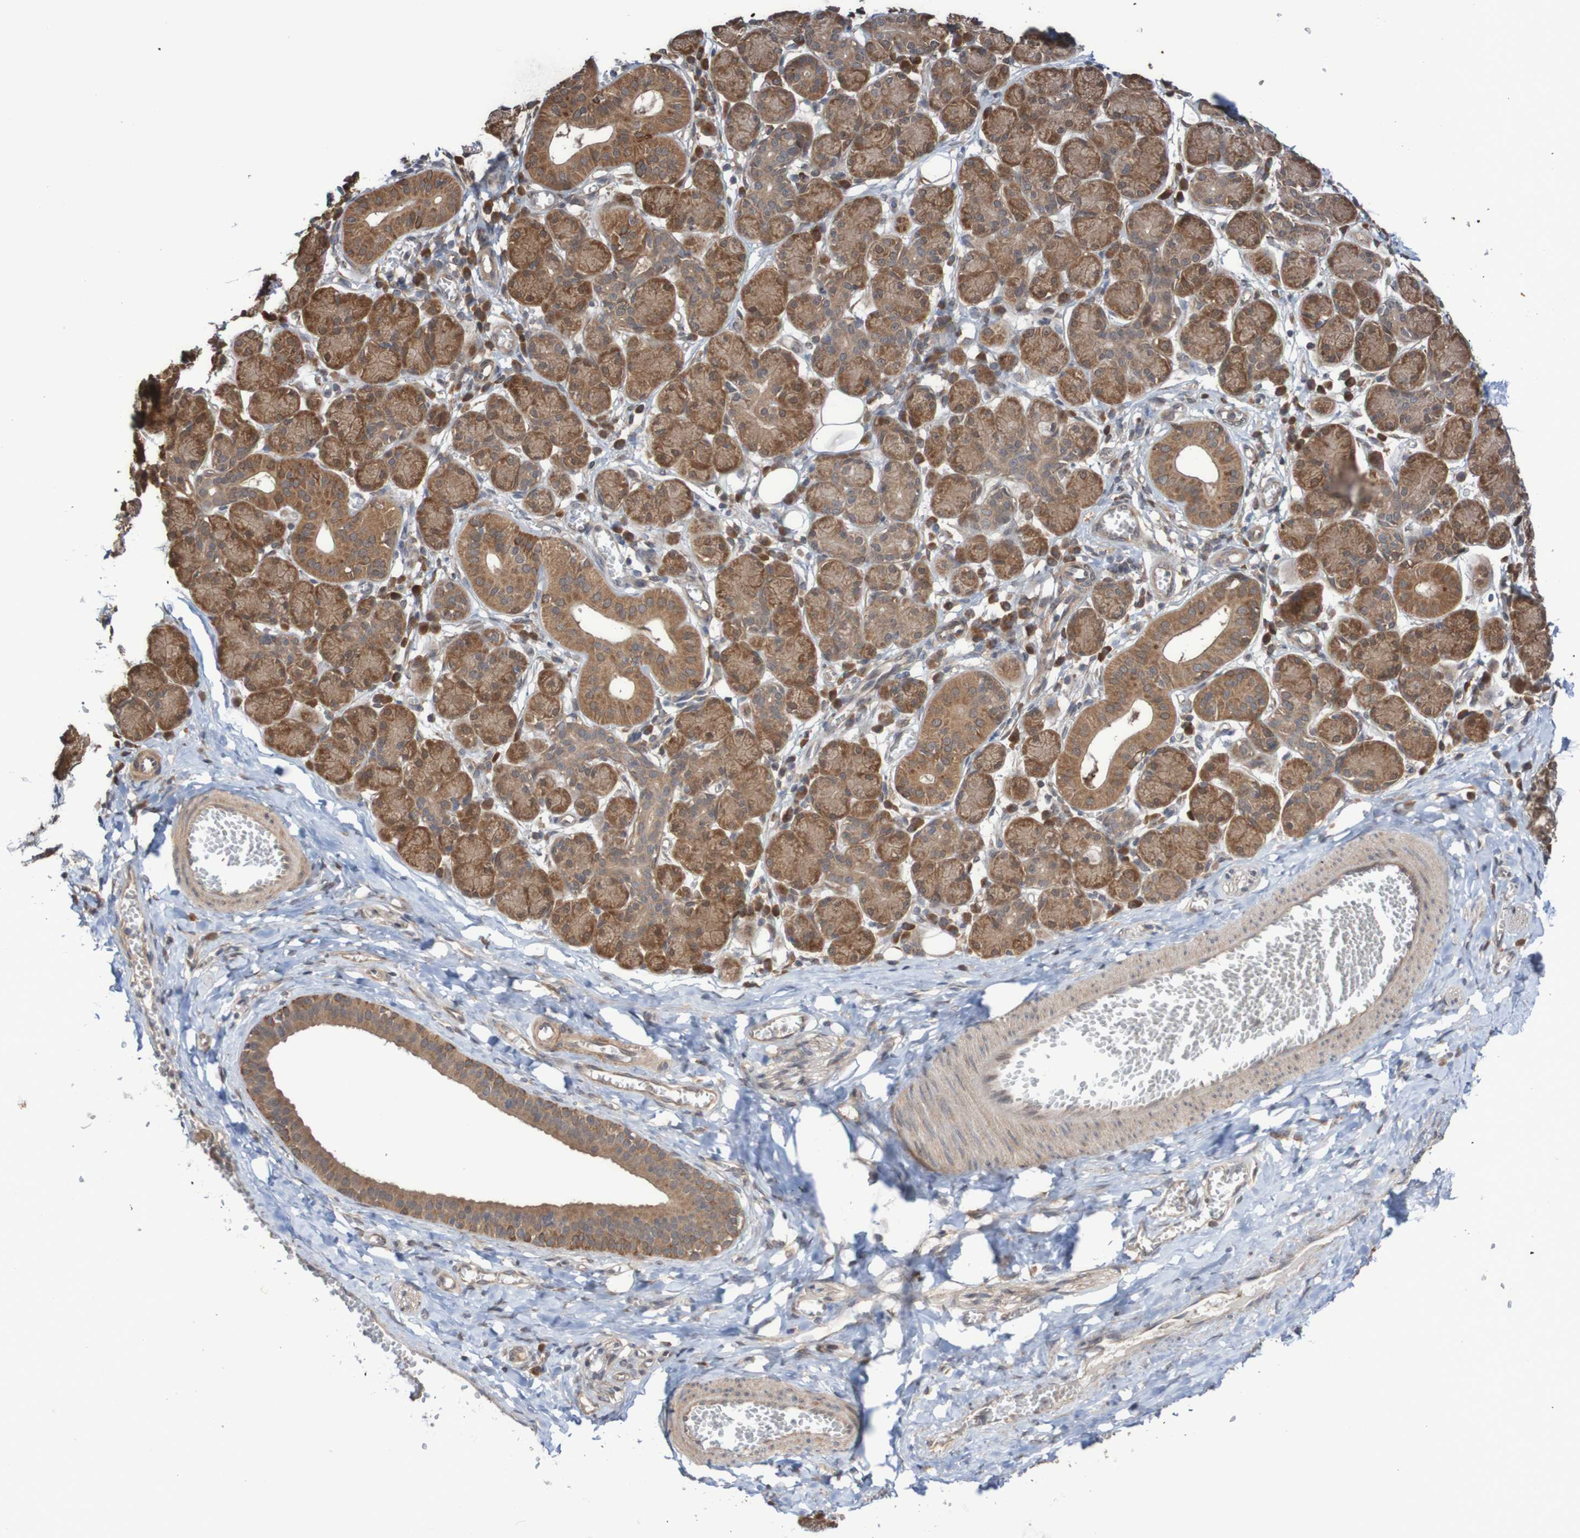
{"staining": {"intensity": "moderate", "quantity": ">75%", "location": "cytoplasmic/membranous"}, "tissue": "salivary gland", "cell_type": "Glandular cells", "image_type": "normal", "snomed": [{"axis": "morphology", "description": "Normal tissue, NOS"}, {"axis": "morphology", "description": "Inflammation, NOS"}, {"axis": "topography", "description": "Lymph node"}, {"axis": "topography", "description": "Salivary gland"}], "caption": "About >75% of glandular cells in normal salivary gland demonstrate moderate cytoplasmic/membranous protein positivity as visualized by brown immunohistochemical staining.", "gene": "PHPT1", "patient": {"sex": "male", "age": 3}}